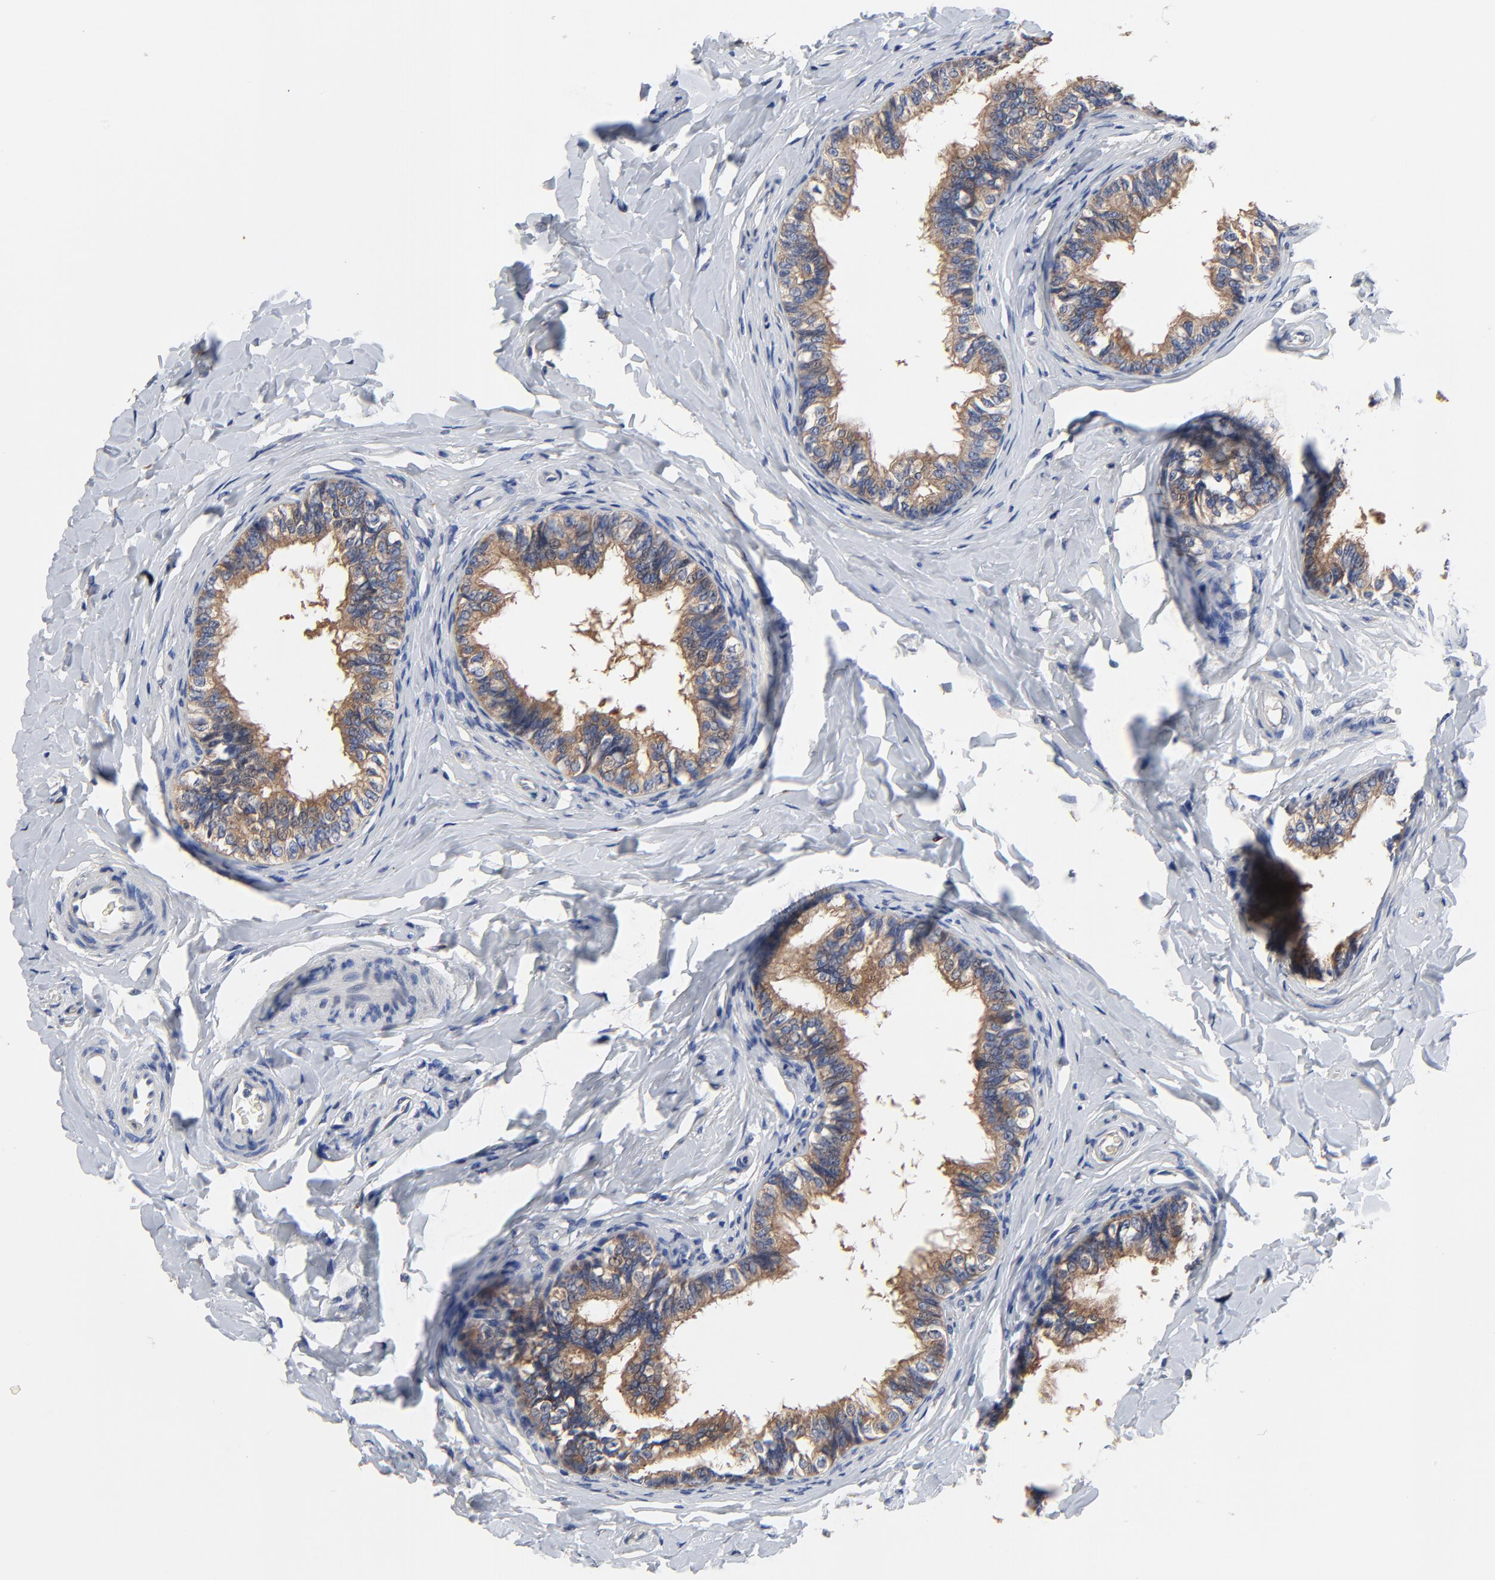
{"staining": {"intensity": "strong", "quantity": ">75%", "location": "cytoplasmic/membranous"}, "tissue": "epididymis", "cell_type": "Glandular cells", "image_type": "normal", "snomed": [{"axis": "morphology", "description": "Normal tissue, NOS"}, {"axis": "topography", "description": "Epididymis"}], "caption": "An immunohistochemistry (IHC) micrograph of benign tissue is shown. Protein staining in brown labels strong cytoplasmic/membranous positivity in epididymis within glandular cells. Nuclei are stained in blue.", "gene": "VAV2", "patient": {"sex": "male", "age": 26}}